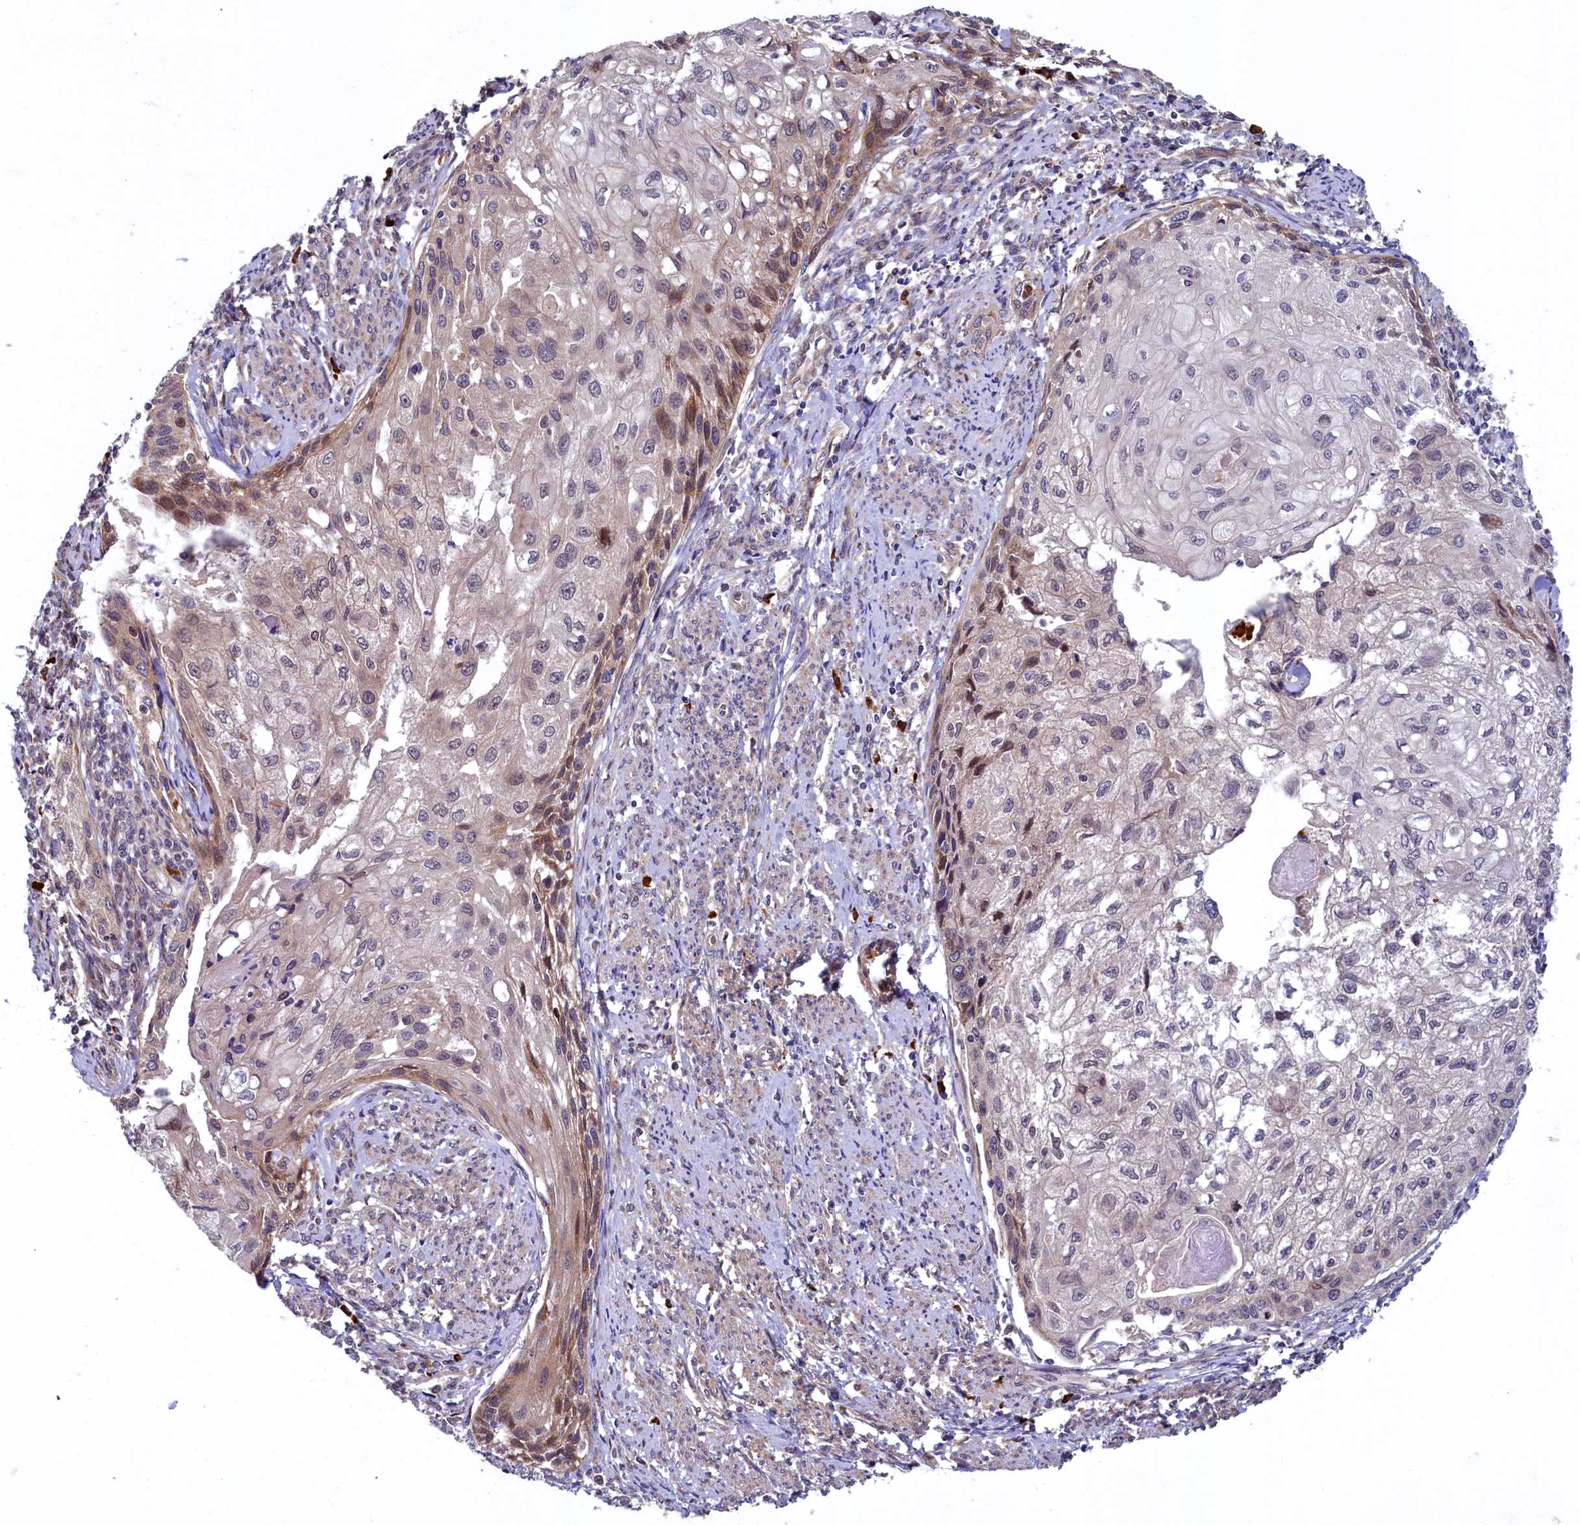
{"staining": {"intensity": "weak", "quantity": "<25%", "location": "cytoplasmic/membranous"}, "tissue": "cervical cancer", "cell_type": "Tumor cells", "image_type": "cancer", "snomed": [{"axis": "morphology", "description": "Squamous cell carcinoma, NOS"}, {"axis": "topography", "description": "Cervix"}], "caption": "There is no significant positivity in tumor cells of cervical cancer (squamous cell carcinoma). (DAB (3,3'-diaminobenzidine) immunohistochemistry with hematoxylin counter stain).", "gene": "SLC16A14", "patient": {"sex": "female", "age": 67}}